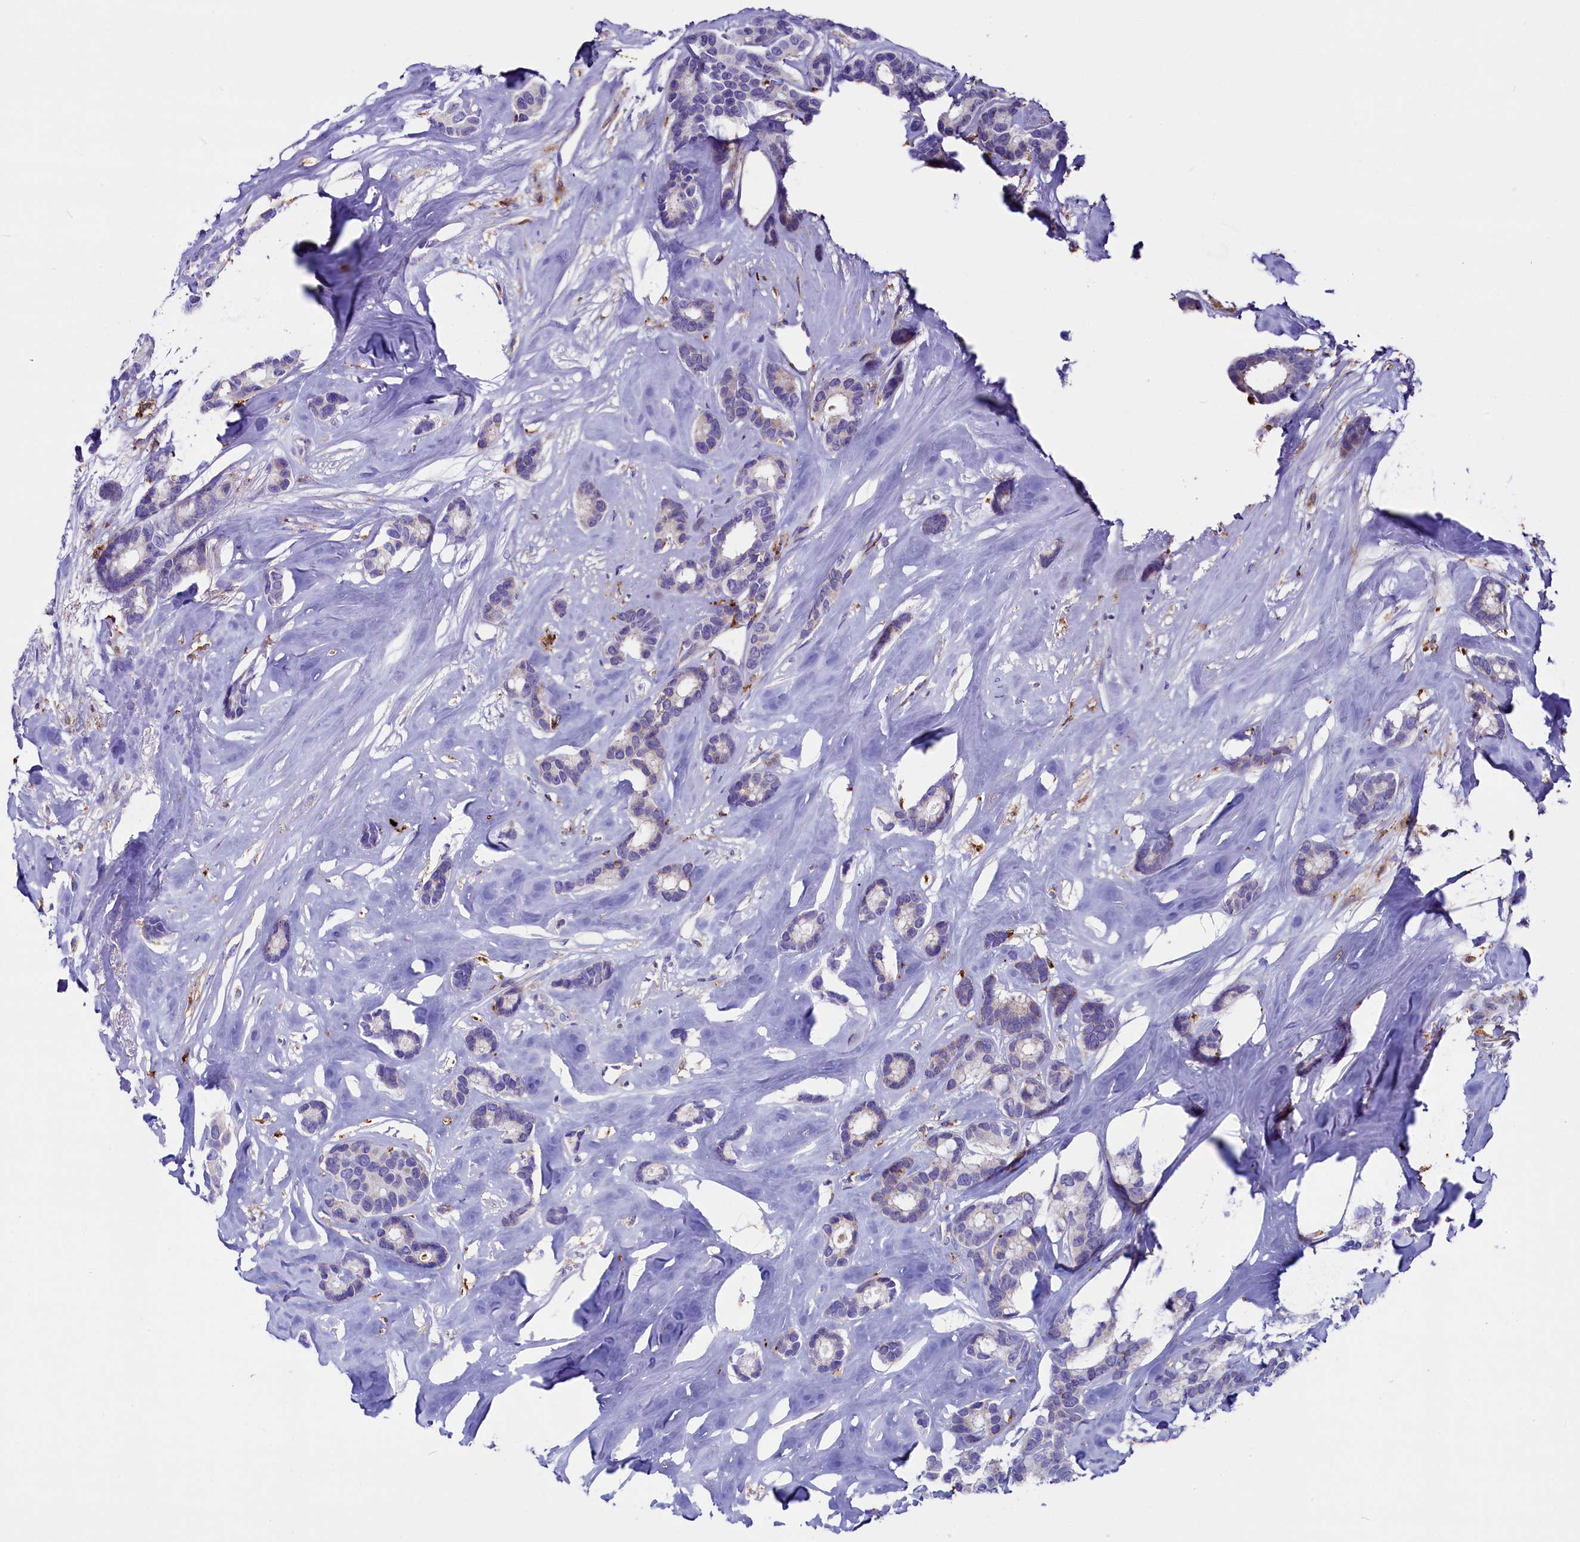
{"staining": {"intensity": "negative", "quantity": "none", "location": "none"}, "tissue": "breast cancer", "cell_type": "Tumor cells", "image_type": "cancer", "snomed": [{"axis": "morphology", "description": "Duct carcinoma"}, {"axis": "topography", "description": "Breast"}], "caption": "Breast cancer stained for a protein using immunohistochemistry reveals no staining tumor cells.", "gene": "IL20RA", "patient": {"sex": "female", "age": 87}}